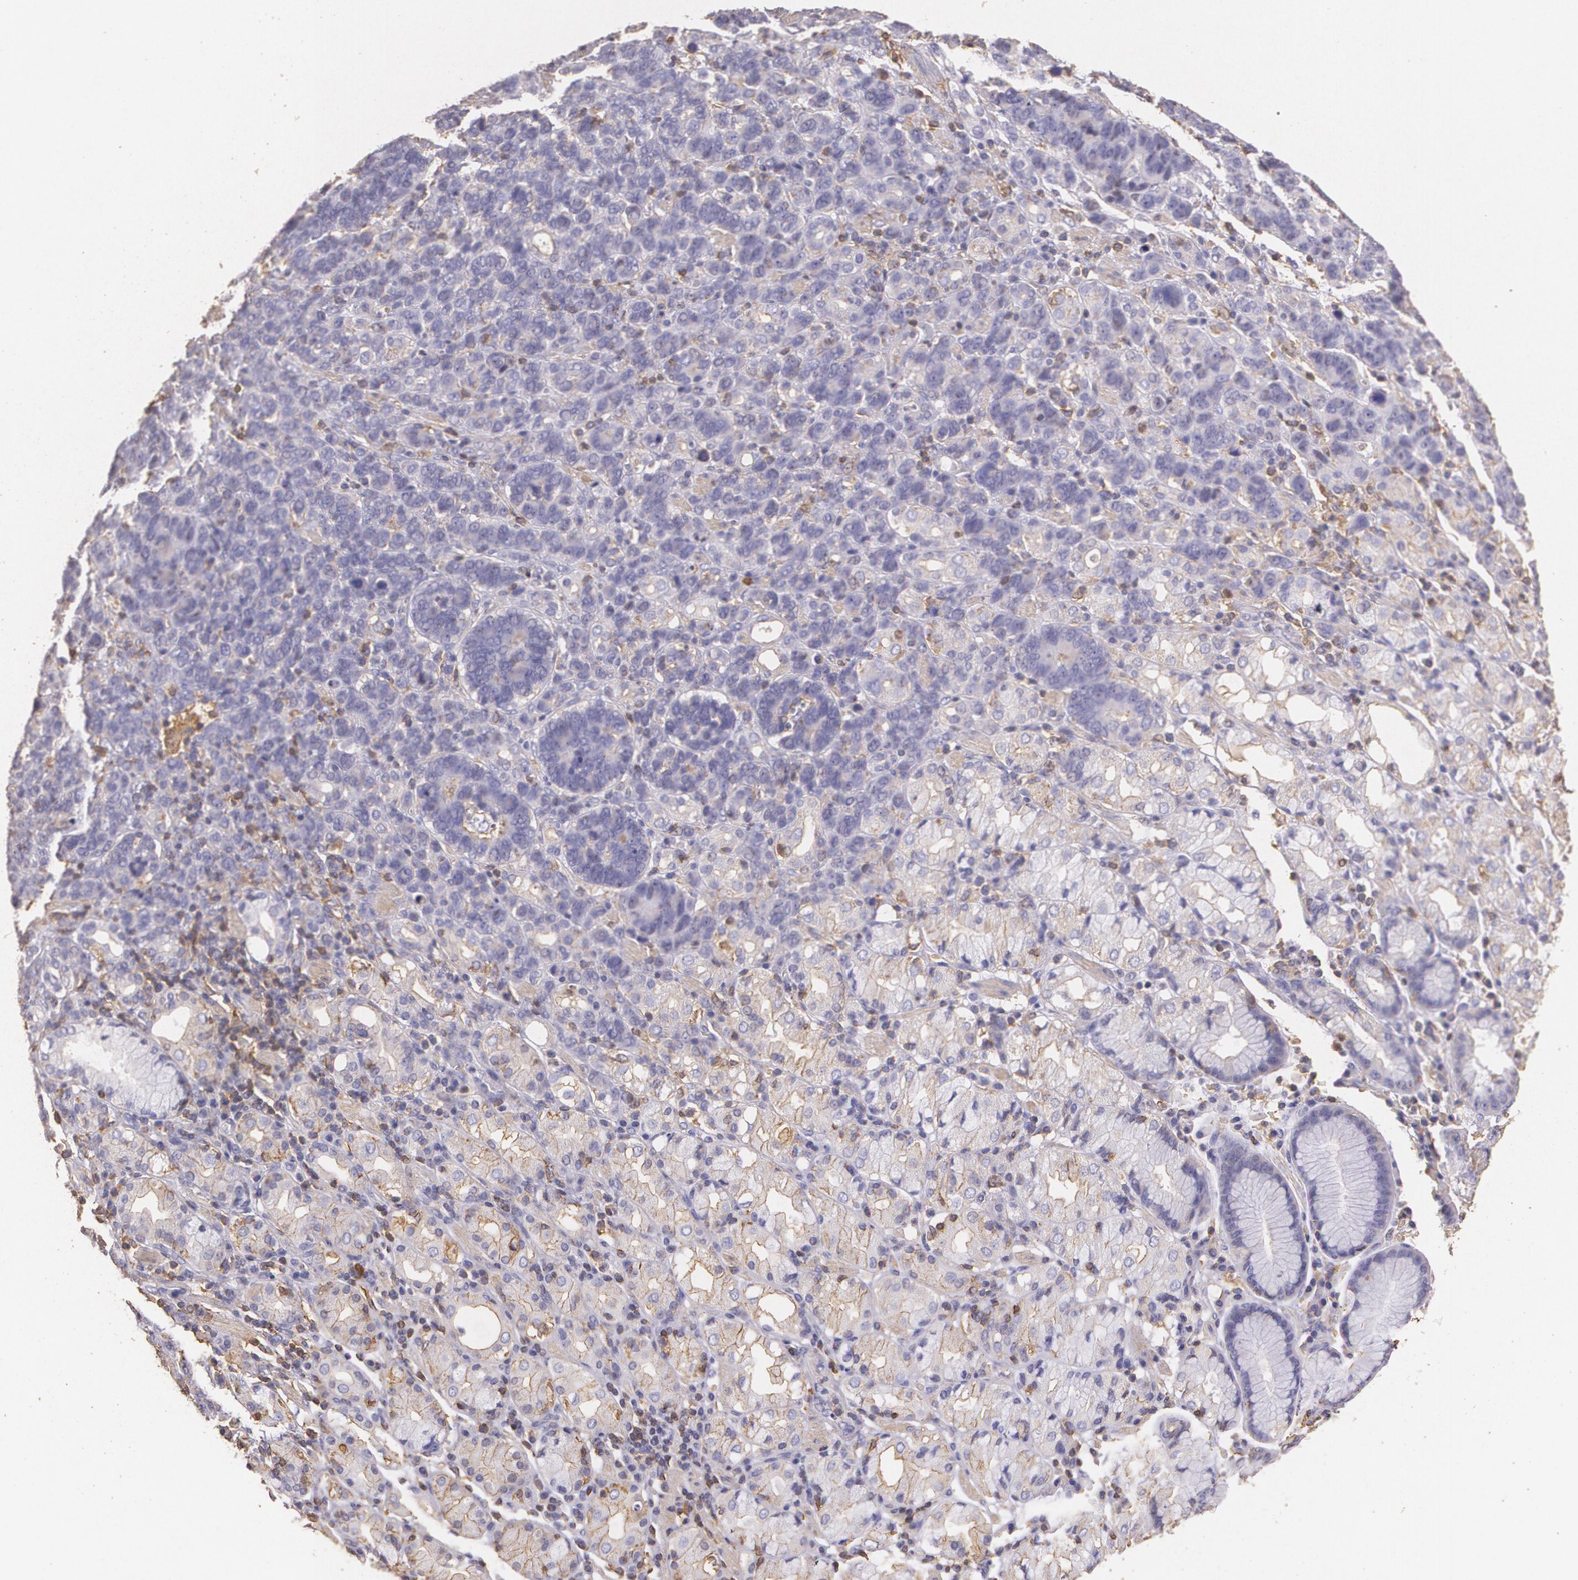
{"staining": {"intensity": "negative", "quantity": "none", "location": "none"}, "tissue": "stomach cancer", "cell_type": "Tumor cells", "image_type": "cancer", "snomed": [{"axis": "morphology", "description": "Adenocarcinoma, NOS"}, {"axis": "topography", "description": "Stomach, upper"}], "caption": "Stomach cancer stained for a protein using IHC reveals no expression tumor cells.", "gene": "TGFBR1", "patient": {"sex": "male", "age": 71}}